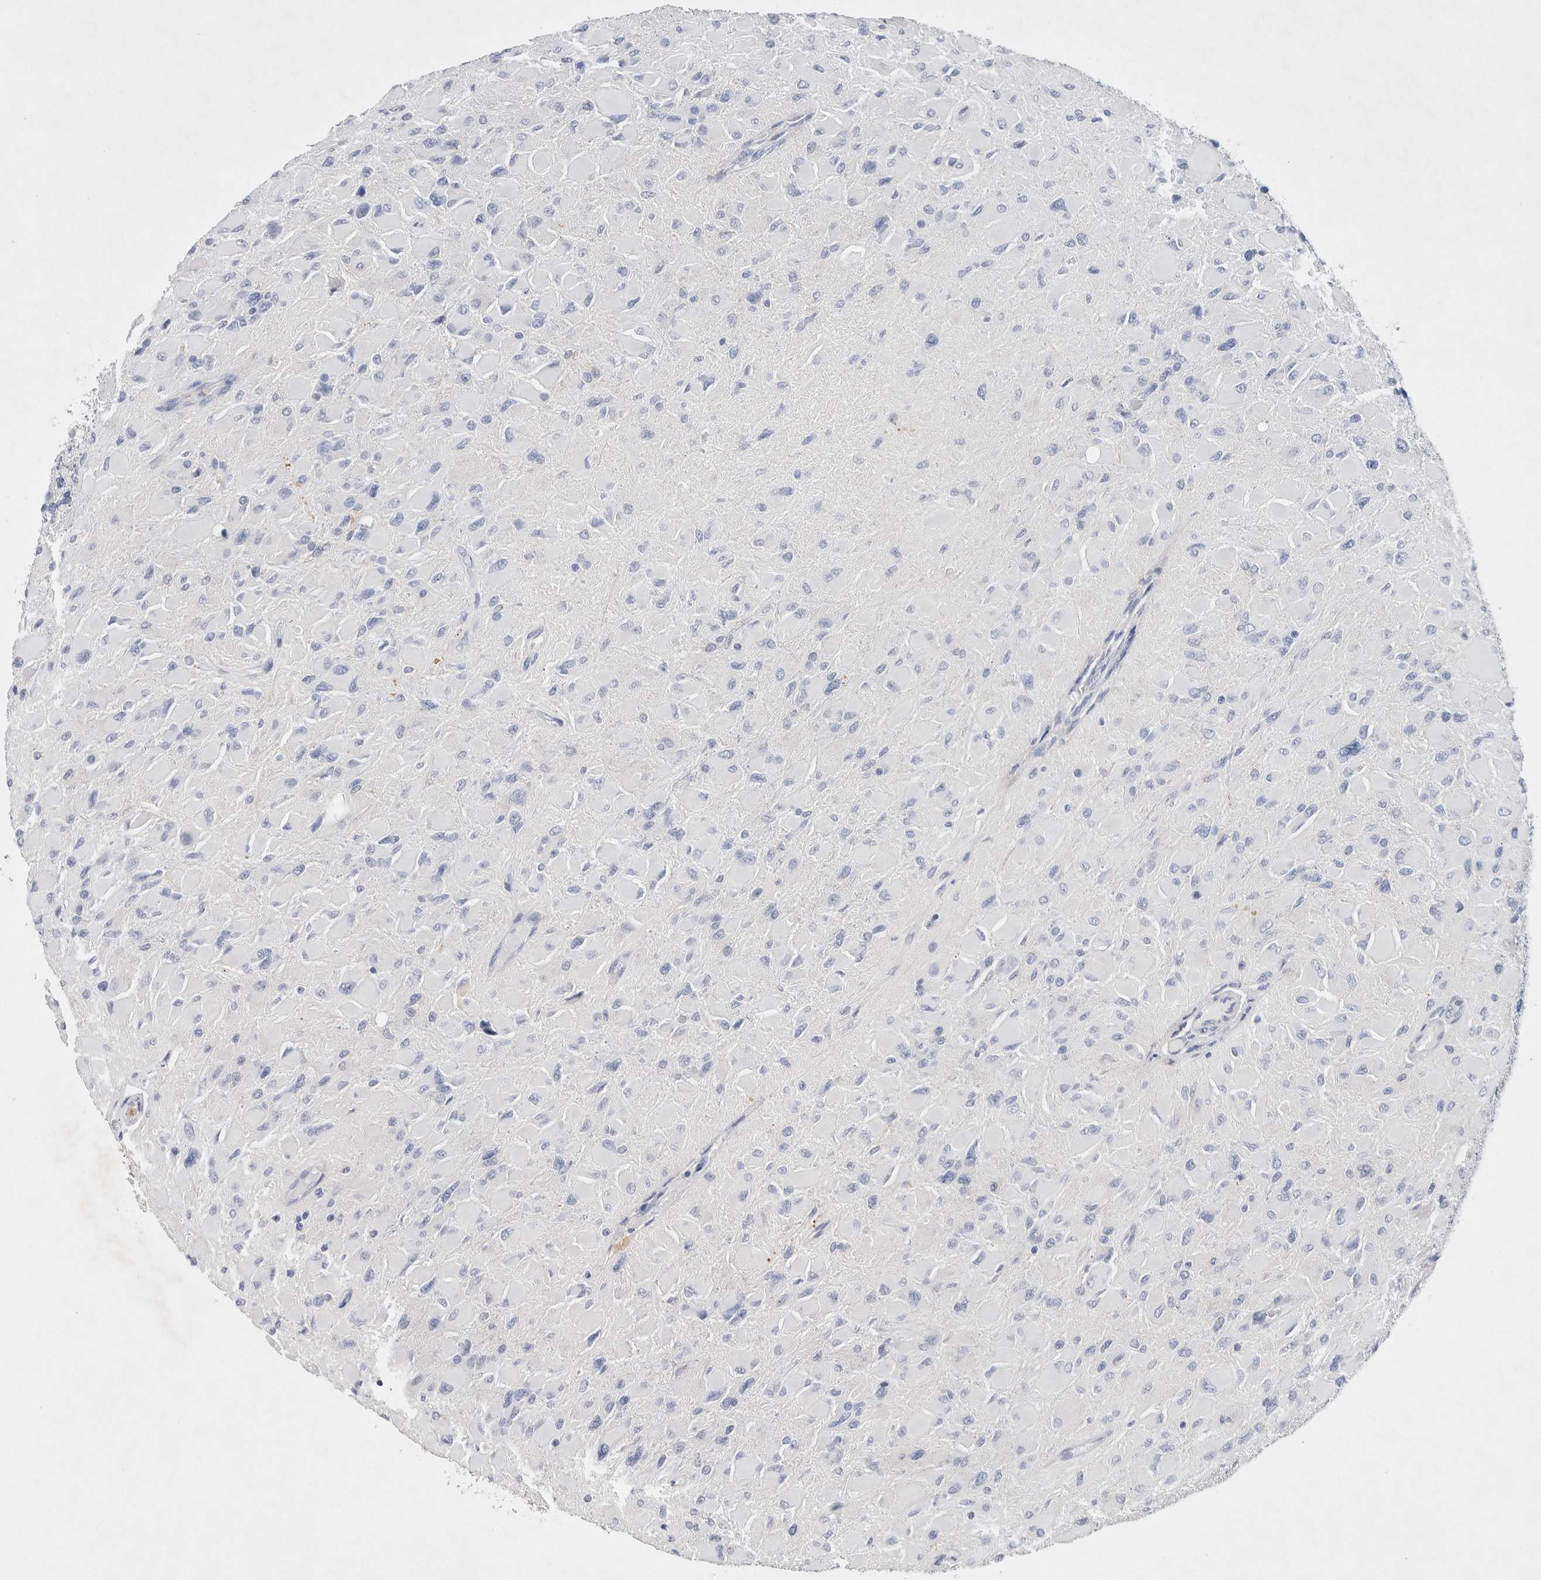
{"staining": {"intensity": "negative", "quantity": "none", "location": "none"}, "tissue": "glioma", "cell_type": "Tumor cells", "image_type": "cancer", "snomed": [{"axis": "morphology", "description": "Glioma, malignant, High grade"}, {"axis": "topography", "description": "Cerebral cortex"}], "caption": "Immunohistochemical staining of malignant glioma (high-grade) reveals no significant expression in tumor cells.", "gene": "NCF2", "patient": {"sex": "female", "age": 36}}